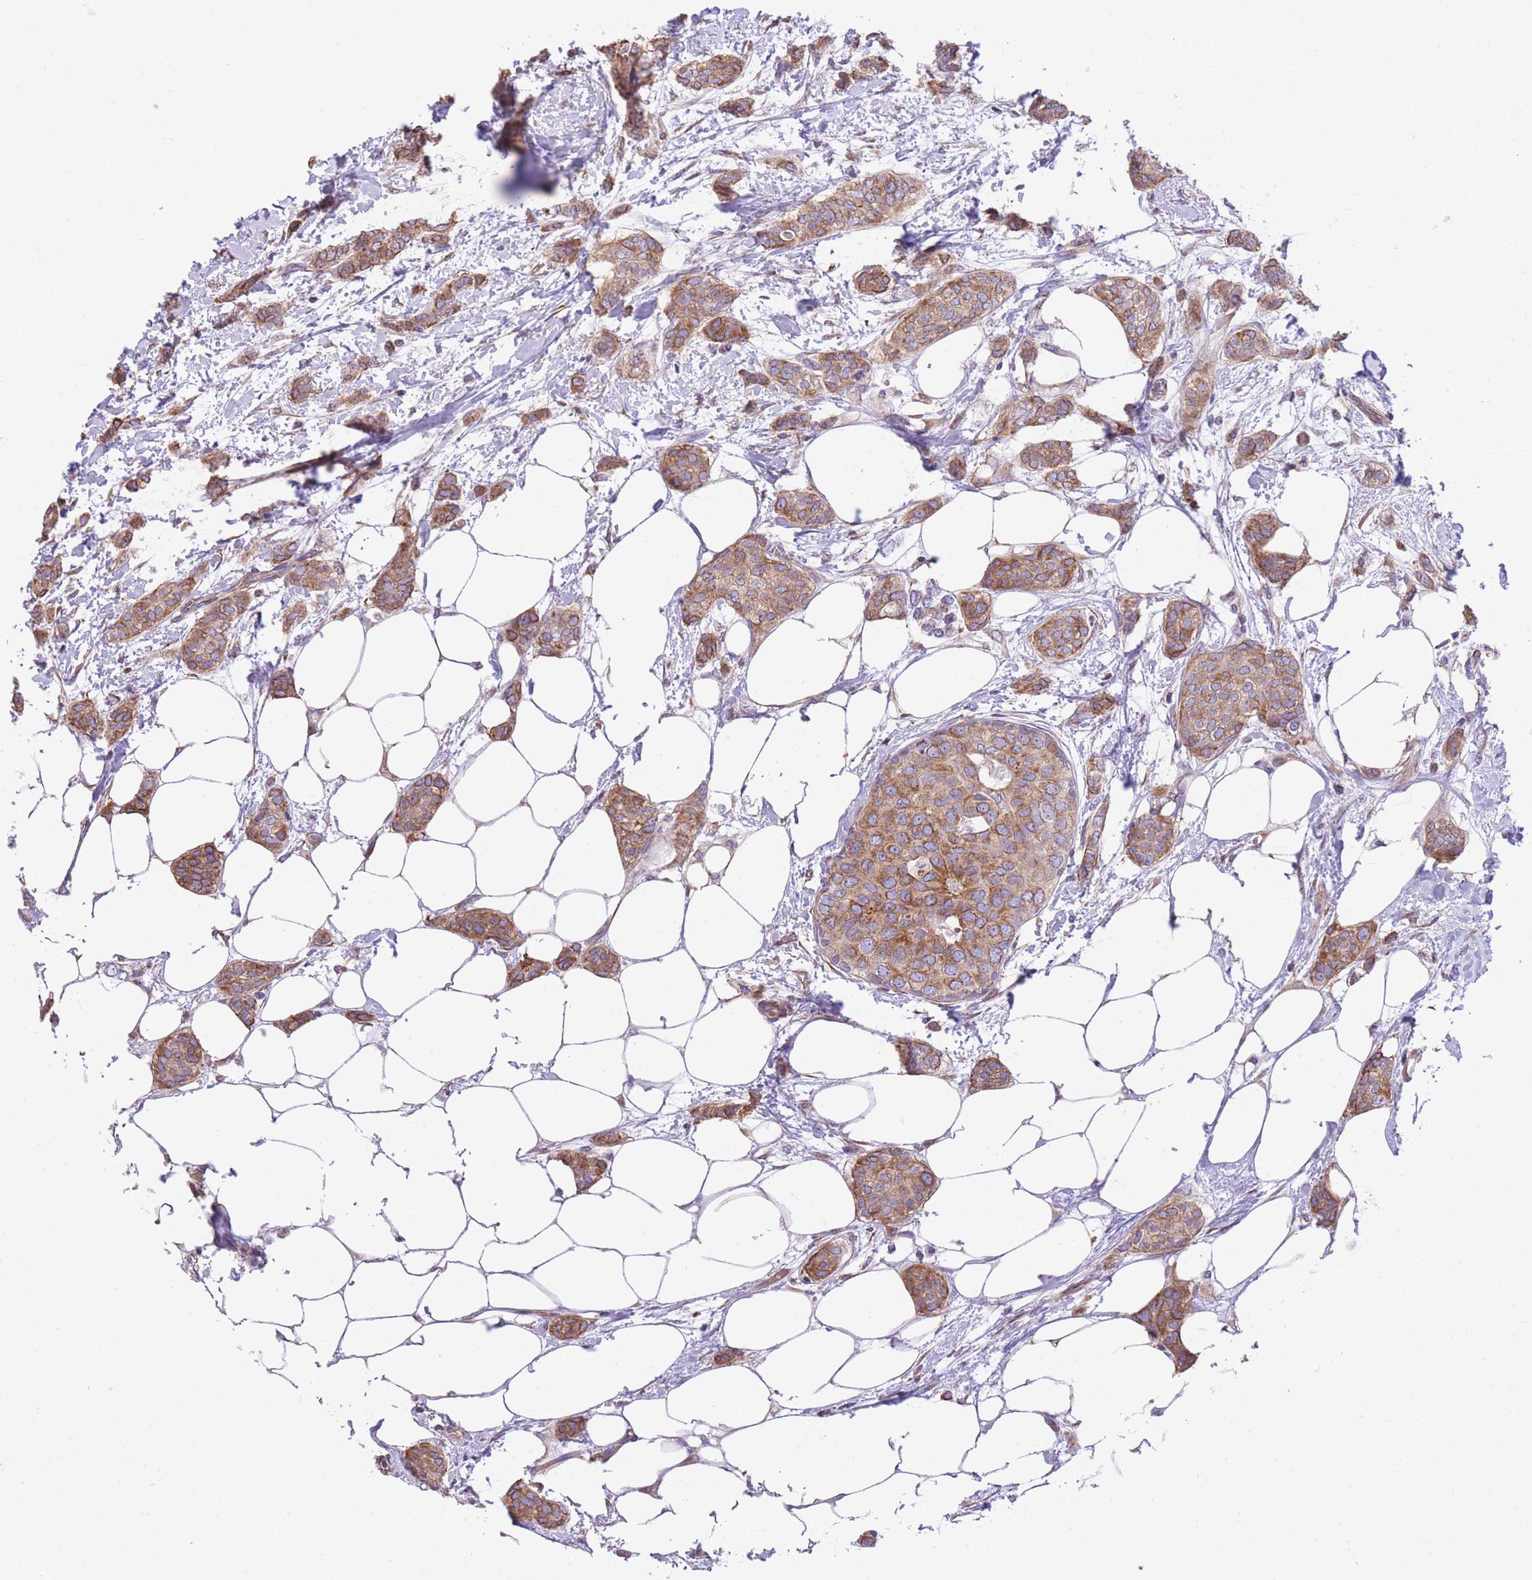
{"staining": {"intensity": "moderate", "quantity": ">75%", "location": "cytoplasmic/membranous"}, "tissue": "breast cancer", "cell_type": "Tumor cells", "image_type": "cancer", "snomed": [{"axis": "morphology", "description": "Duct carcinoma"}, {"axis": "topography", "description": "Breast"}], "caption": "A brown stain shows moderate cytoplasmic/membranous positivity of a protein in human intraductal carcinoma (breast) tumor cells.", "gene": "RHOU", "patient": {"sex": "female", "age": 72}}